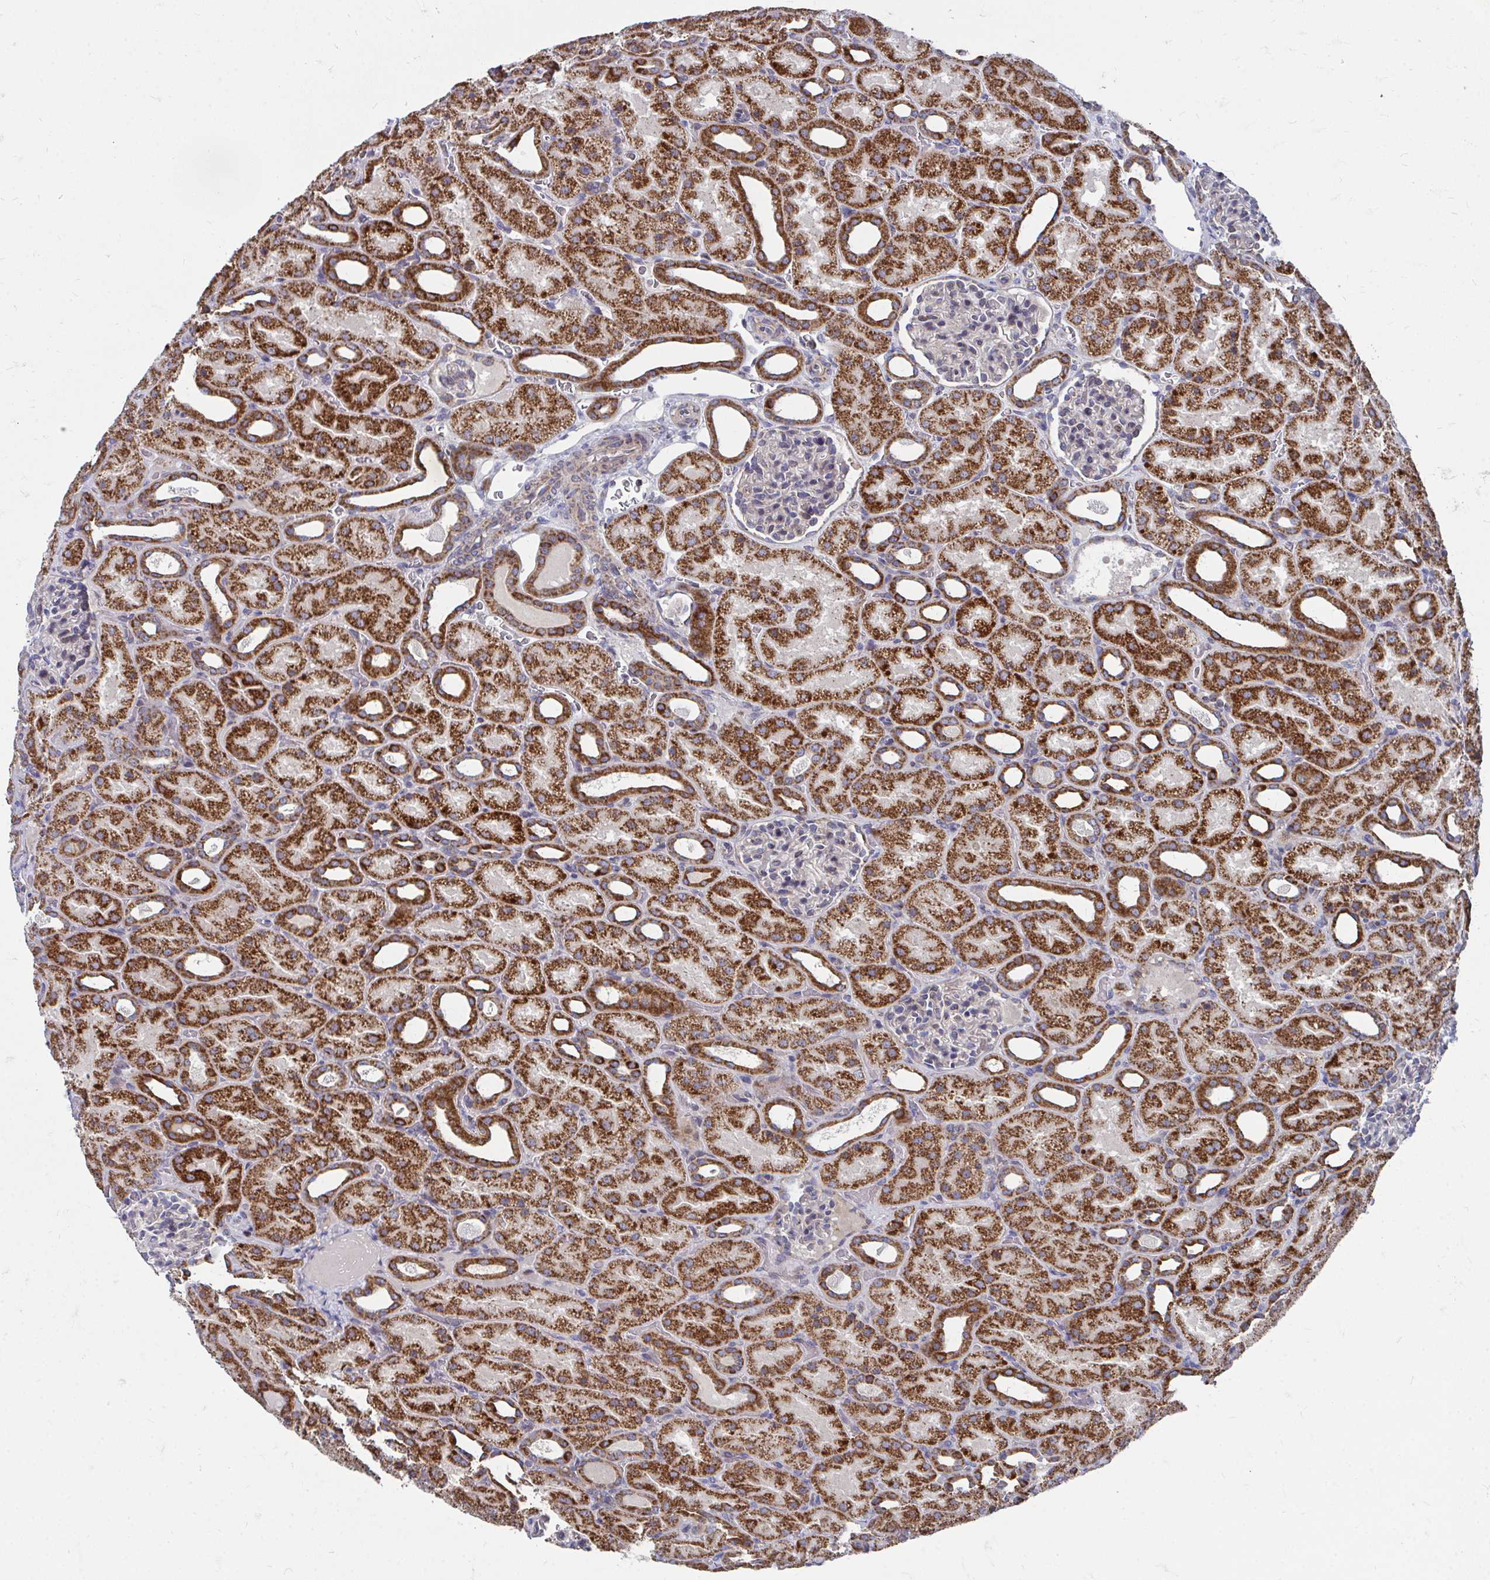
{"staining": {"intensity": "negative", "quantity": "none", "location": "none"}, "tissue": "kidney", "cell_type": "Cells in glomeruli", "image_type": "normal", "snomed": [{"axis": "morphology", "description": "Normal tissue, NOS"}, {"axis": "topography", "description": "Kidney"}], "caption": "DAB immunohistochemical staining of normal human kidney displays no significant staining in cells in glomeruli.", "gene": "PEX3", "patient": {"sex": "male", "age": 2}}